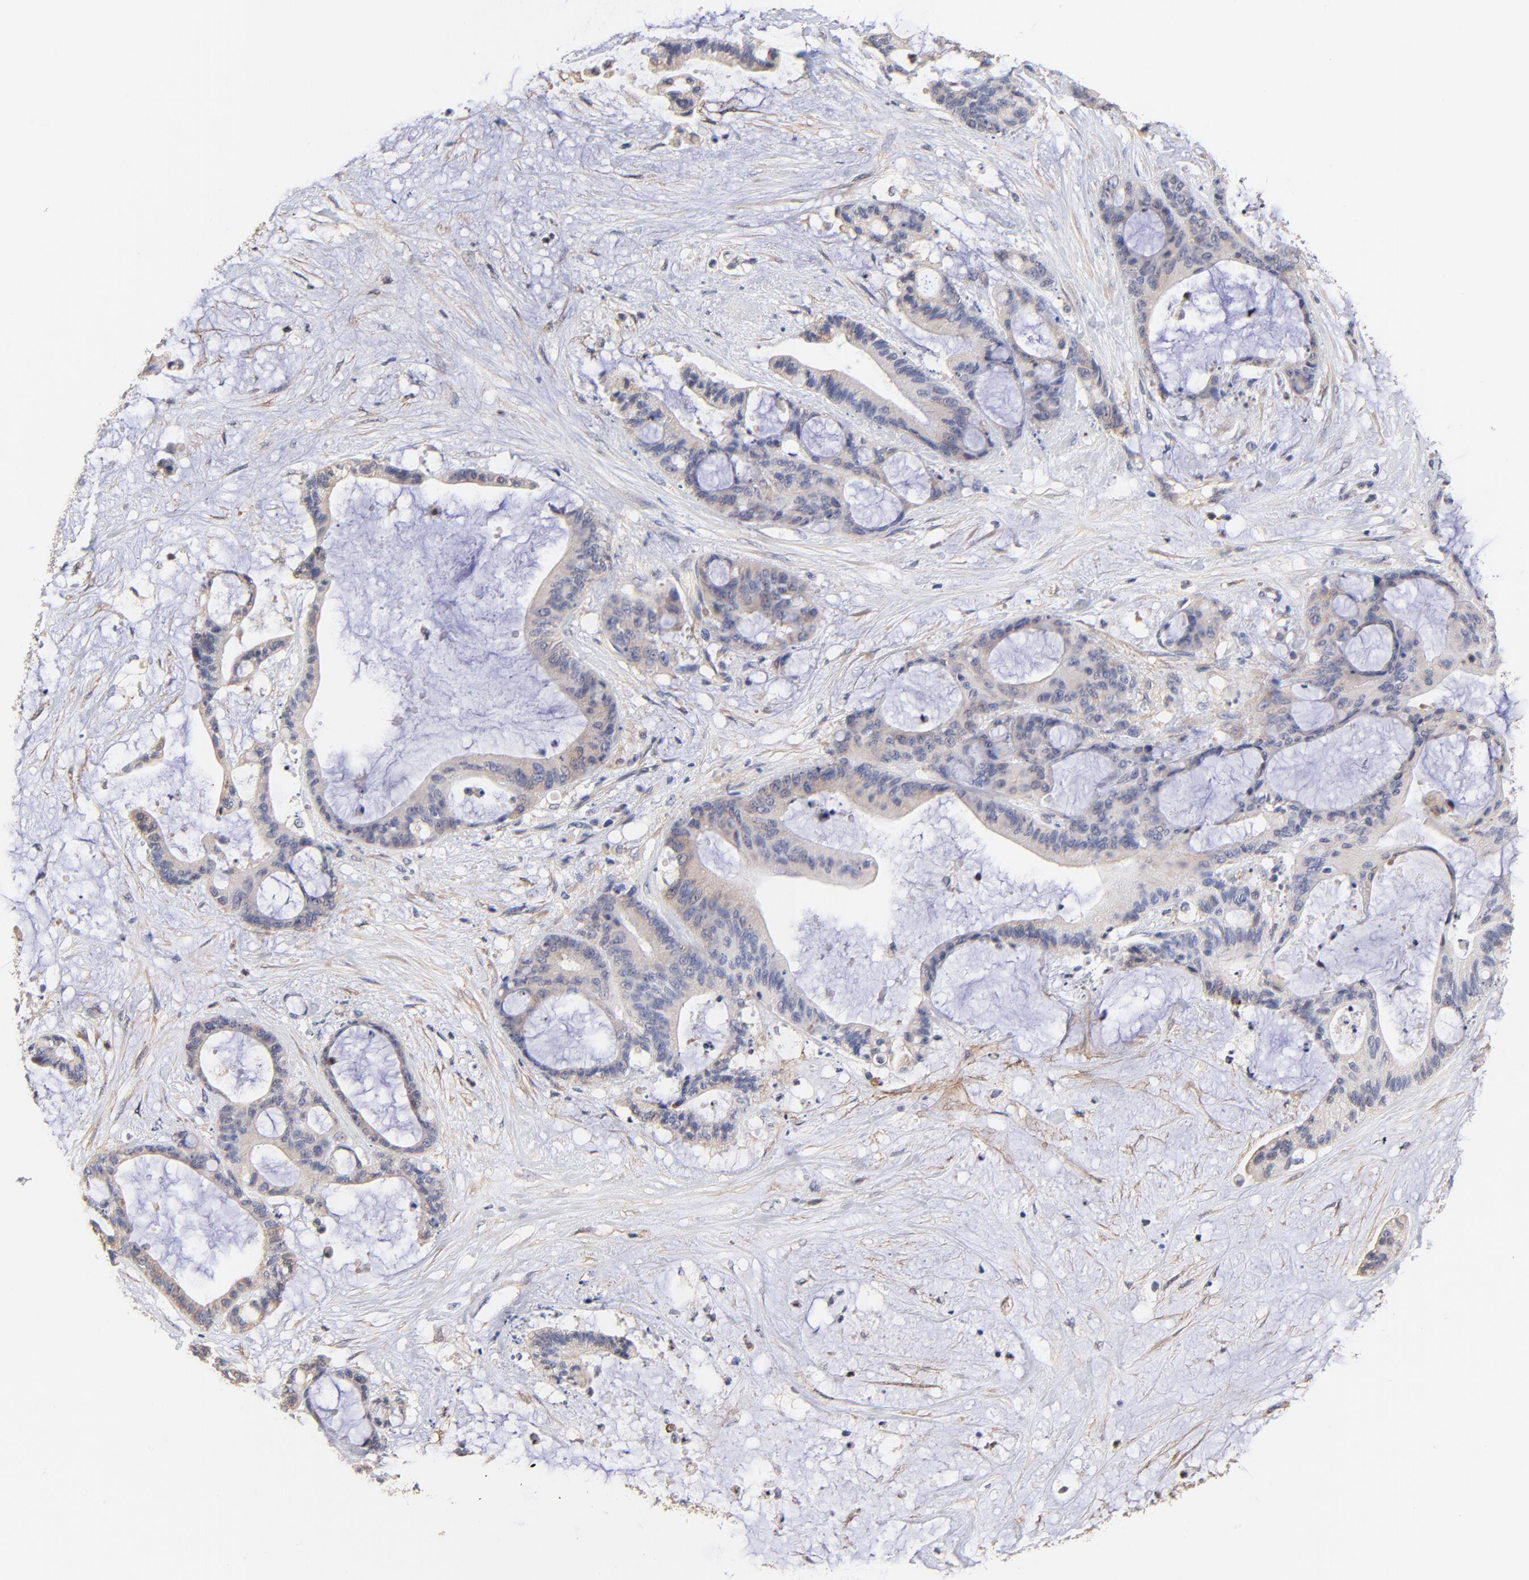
{"staining": {"intensity": "weak", "quantity": ">75%", "location": "cytoplasmic/membranous"}, "tissue": "liver cancer", "cell_type": "Tumor cells", "image_type": "cancer", "snomed": [{"axis": "morphology", "description": "Cholangiocarcinoma"}, {"axis": "topography", "description": "Liver"}], "caption": "Liver cholangiocarcinoma stained with a protein marker shows weak staining in tumor cells.", "gene": "PTK7", "patient": {"sex": "female", "age": 73}}